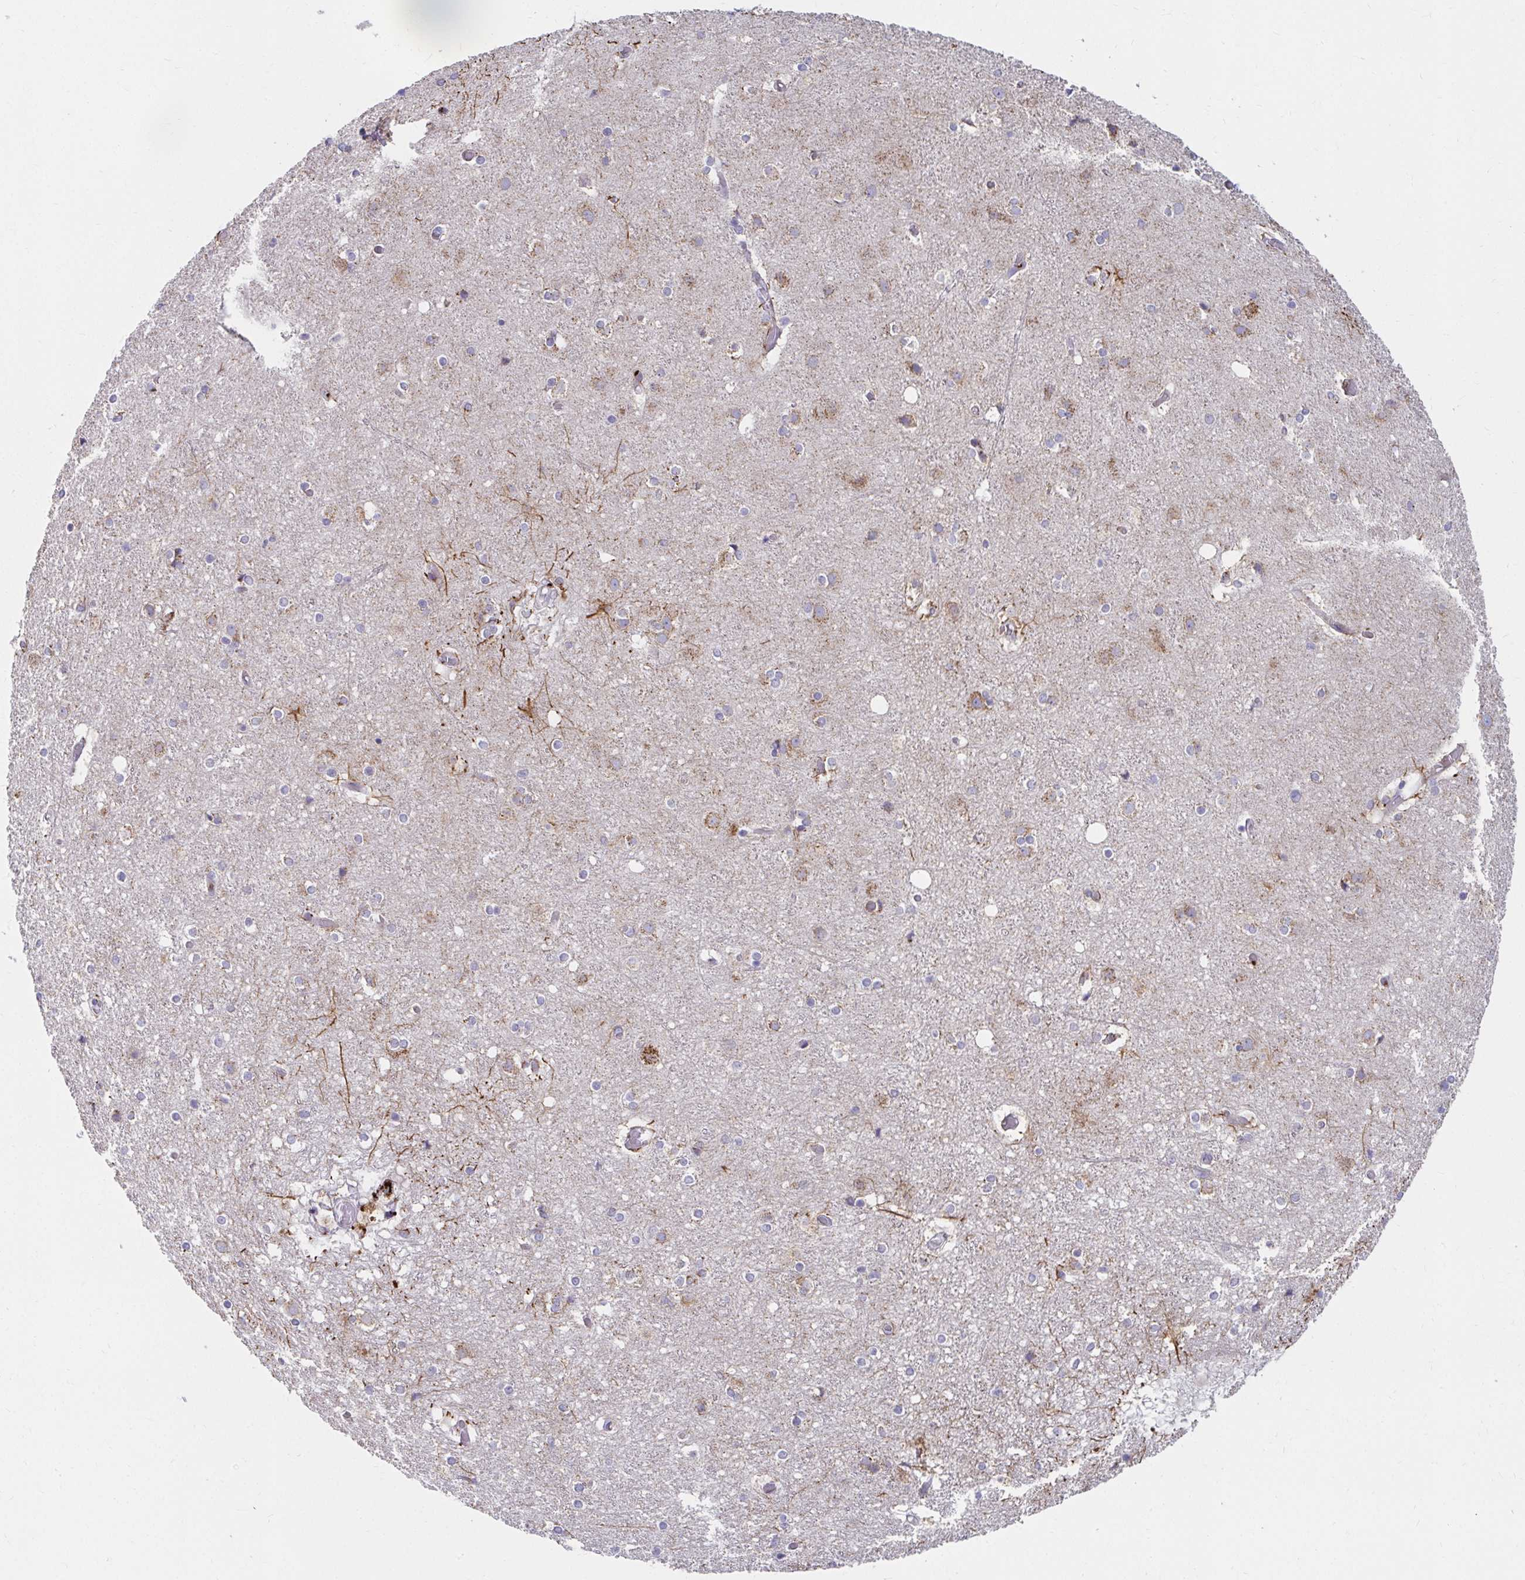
{"staining": {"intensity": "negative", "quantity": "none", "location": "none"}, "tissue": "cerebral cortex", "cell_type": "Endothelial cells", "image_type": "normal", "snomed": [{"axis": "morphology", "description": "Normal tissue, NOS"}, {"axis": "topography", "description": "Cerebral cortex"}], "caption": "Immunohistochemical staining of normal human cerebral cortex reveals no significant staining in endothelial cells. (Stains: DAB (3,3'-diaminobenzidine) immunohistochemistry with hematoxylin counter stain, Microscopy: brightfield microscopy at high magnification).", "gene": "EXOC5", "patient": {"sex": "female", "age": 52}}